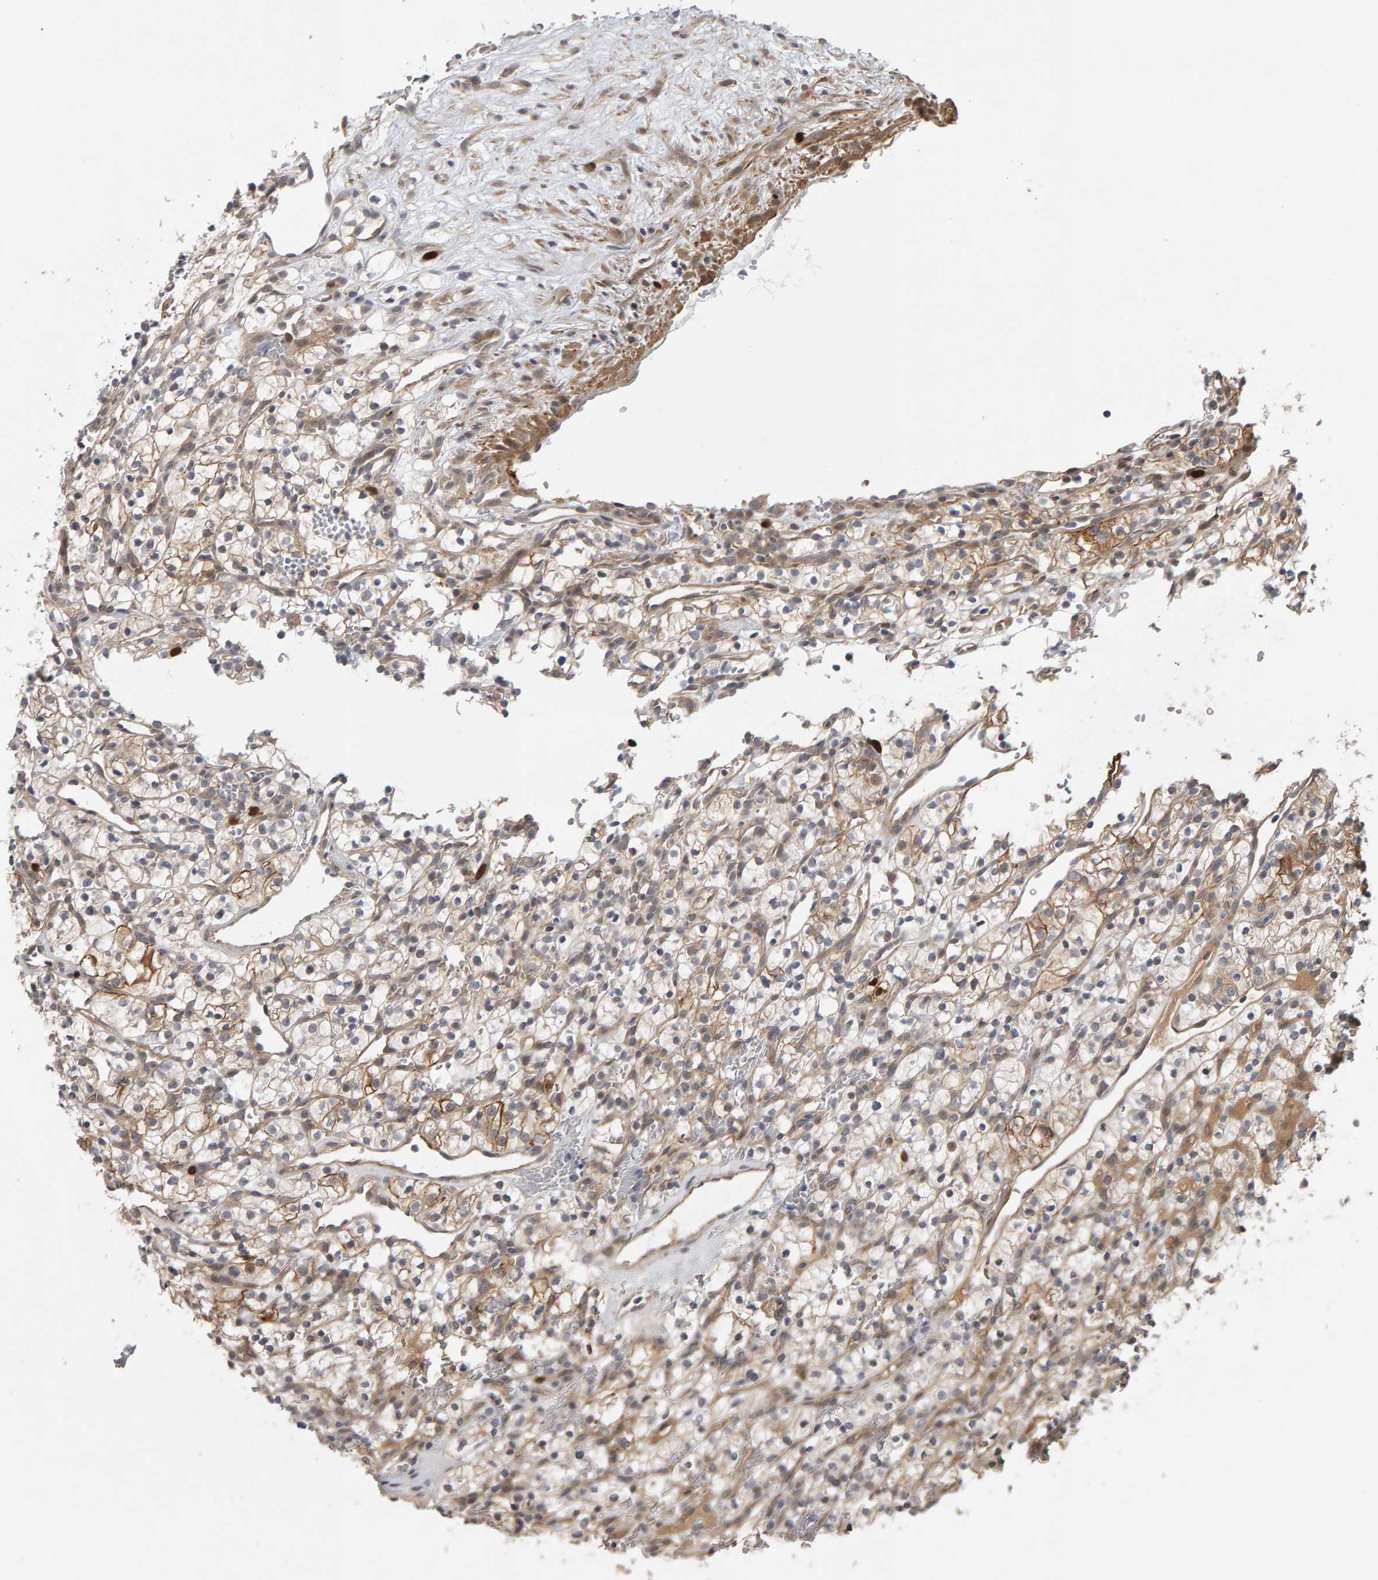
{"staining": {"intensity": "weak", "quantity": "<25%", "location": "cytoplasmic/membranous"}, "tissue": "renal cancer", "cell_type": "Tumor cells", "image_type": "cancer", "snomed": [{"axis": "morphology", "description": "Adenocarcinoma, NOS"}, {"axis": "topography", "description": "Kidney"}], "caption": "Adenocarcinoma (renal) stained for a protein using immunohistochemistry (IHC) reveals no expression tumor cells.", "gene": "CDCA5", "patient": {"sex": "female", "age": 57}}